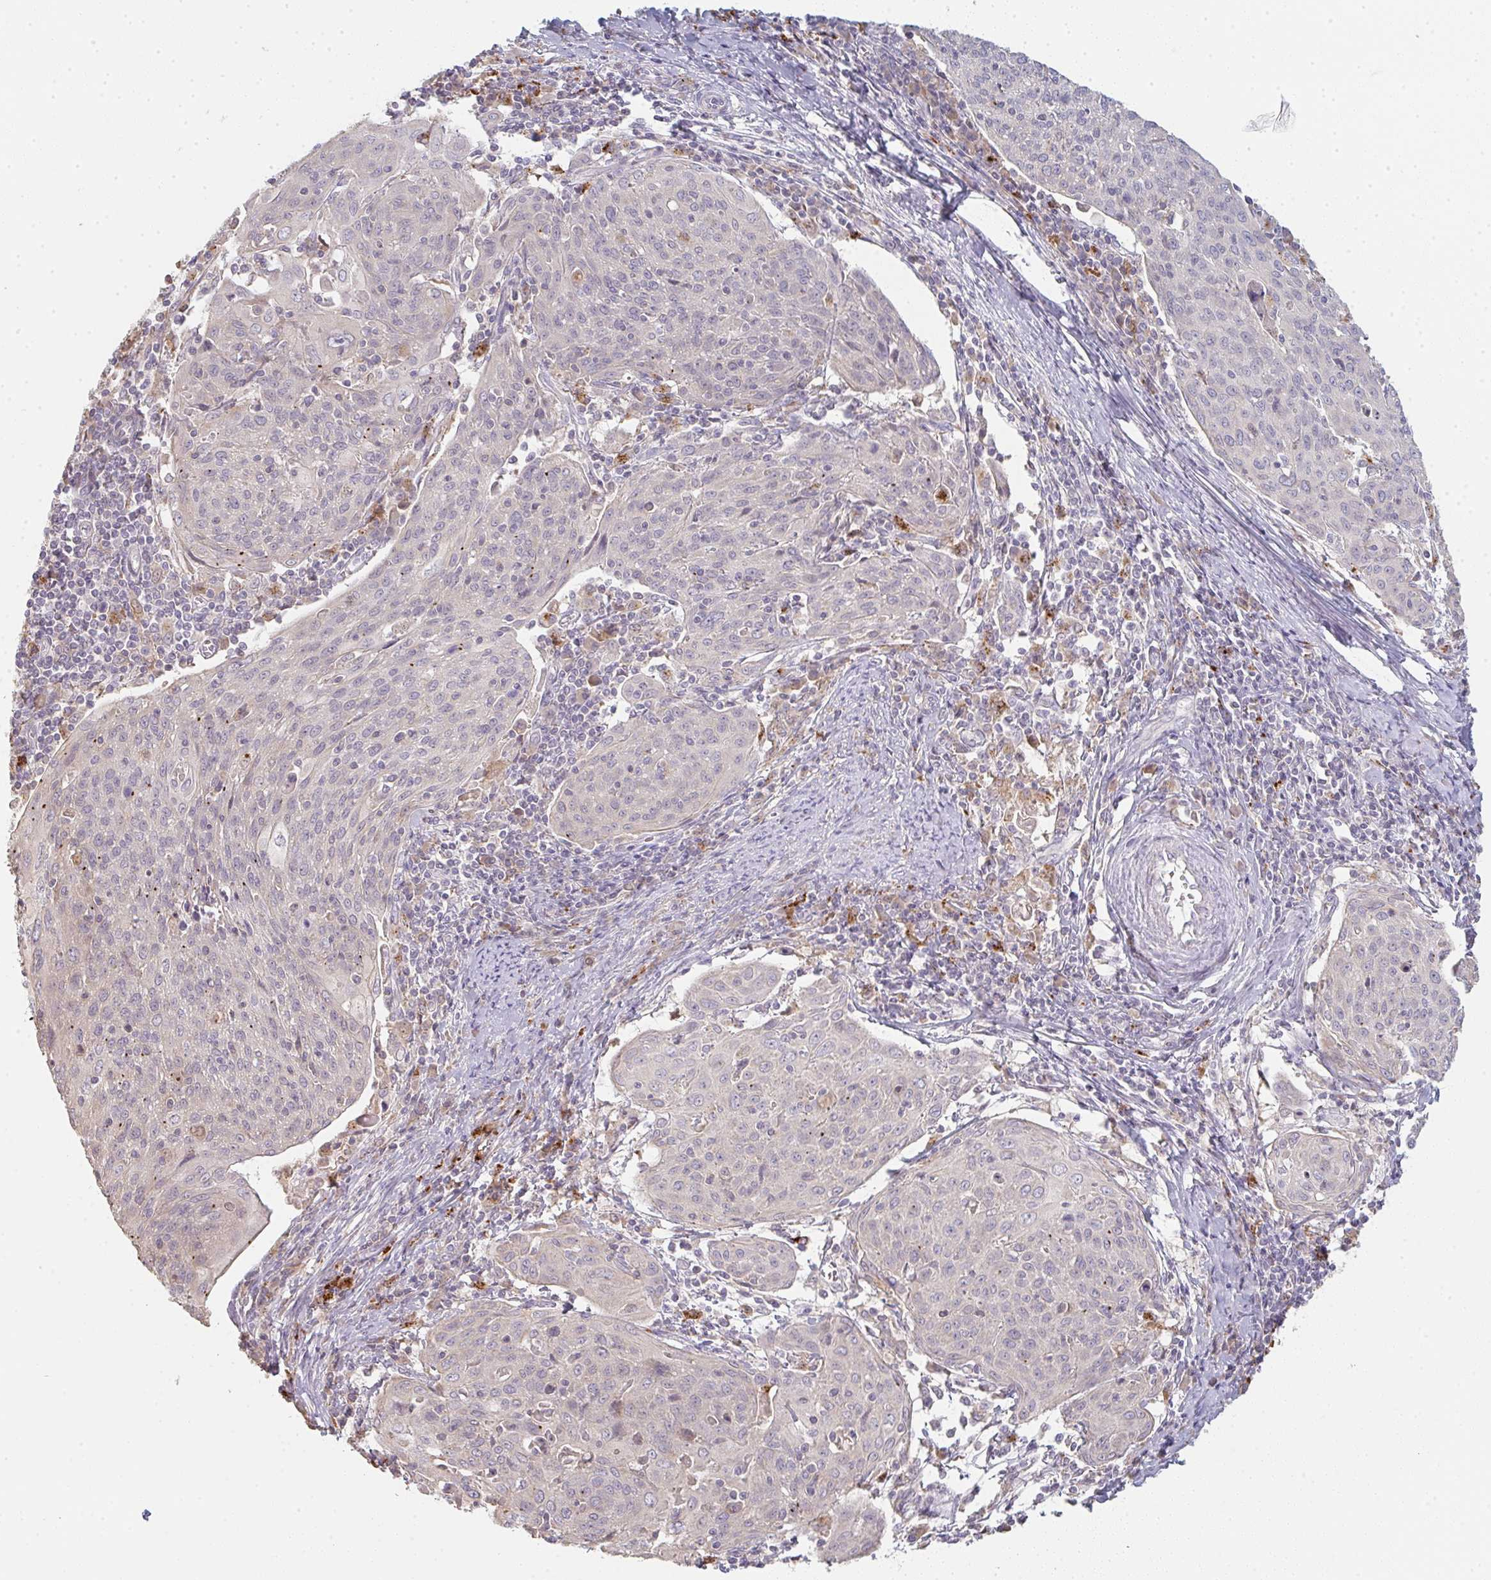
{"staining": {"intensity": "negative", "quantity": "none", "location": "none"}, "tissue": "cervical cancer", "cell_type": "Tumor cells", "image_type": "cancer", "snomed": [{"axis": "morphology", "description": "Squamous cell carcinoma, NOS"}, {"axis": "topography", "description": "Cervix"}], "caption": "High power microscopy image of an immunohistochemistry image of squamous cell carcinoma (cervical), revealing no significant positivity in tumor cells. The staining is performed using DAB brown chromogen with nuclei counter-stained in using hematoxylin.", "gene": "TMEM237", "patient": {"sex": "female", "age": 67}}